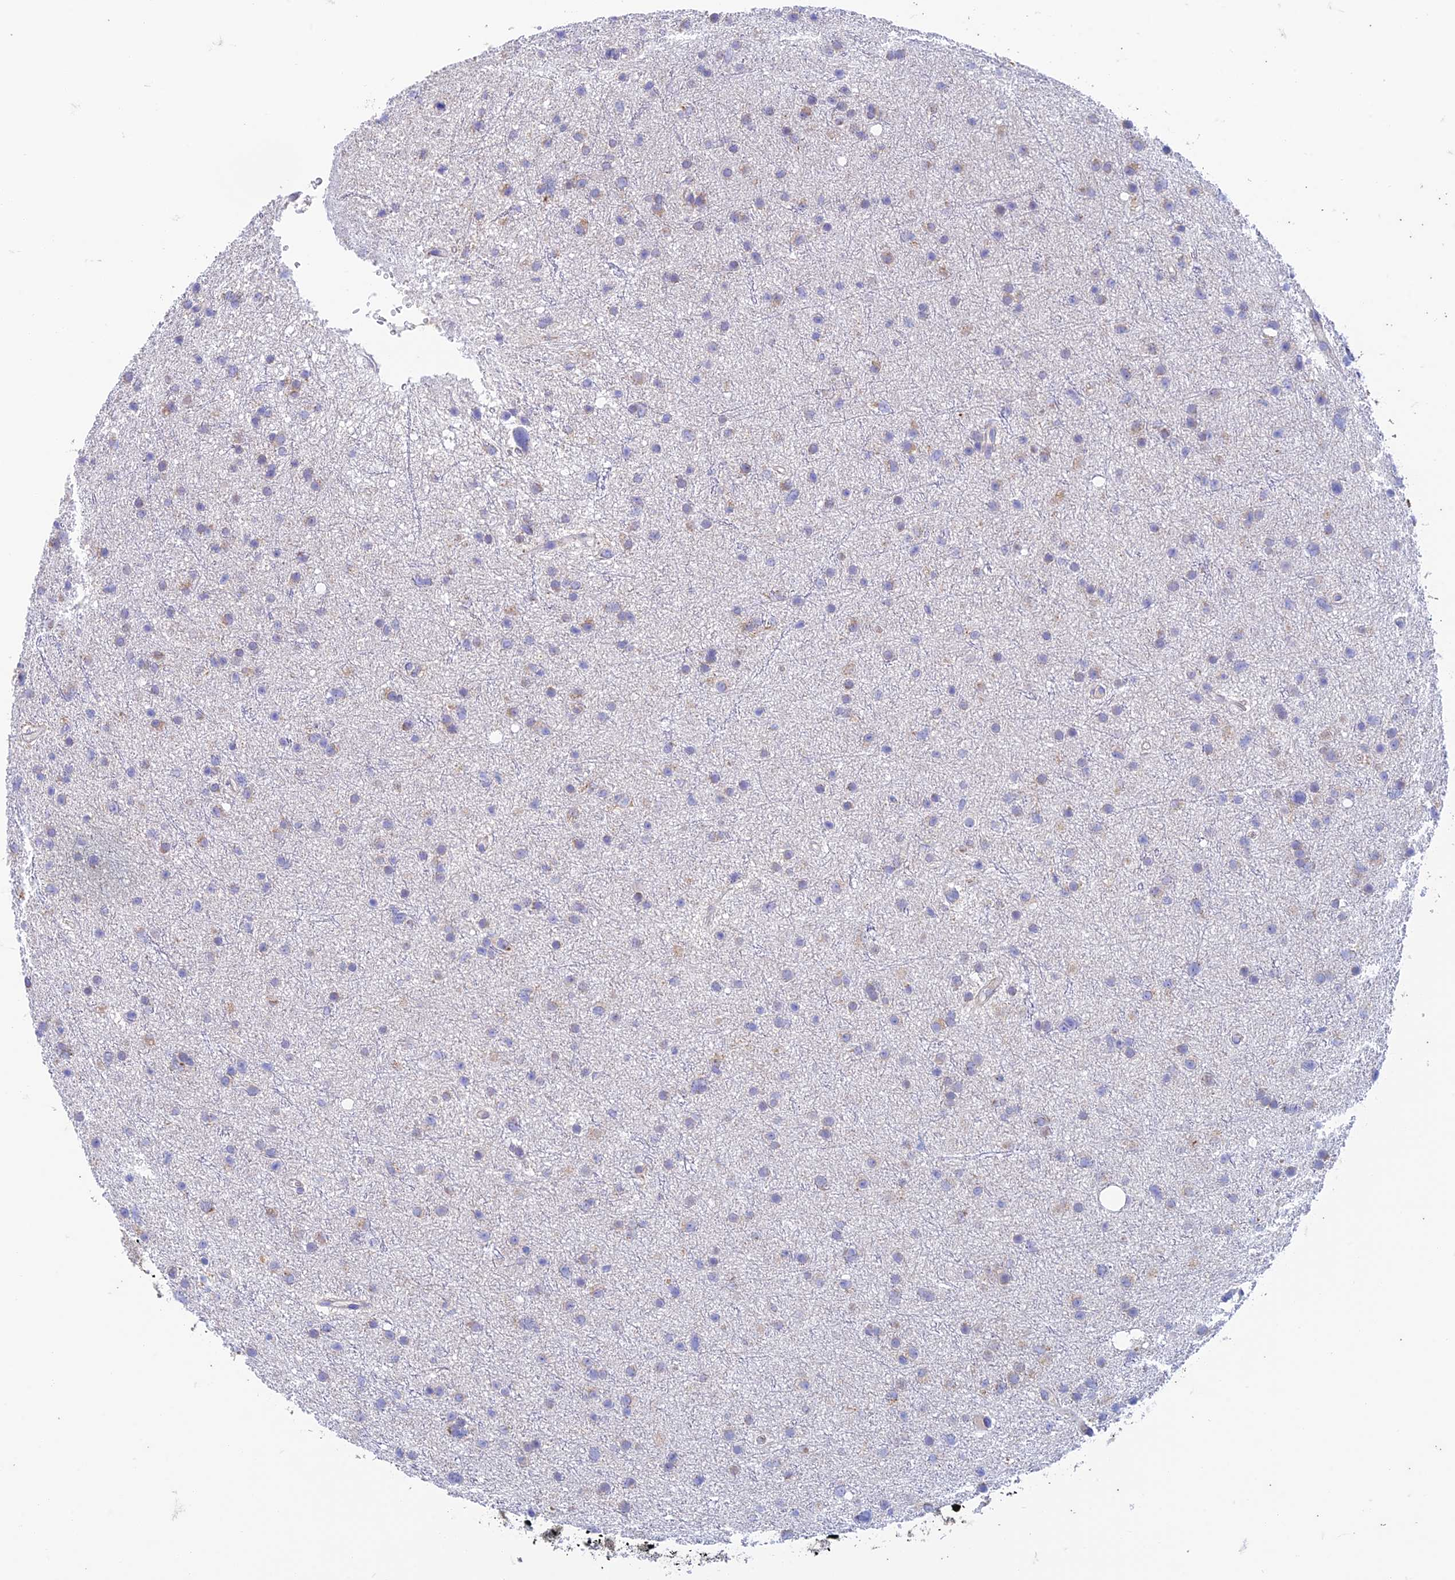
{"staining": {"intensity": "weak", "quantity": "<25%", "location": "cytoplasmic/membranous"}, "tissue": "glioma", "cell_type": "Tumor cells", "image_type": "cancer", "snomed": [{"axis": "morphology", "description": "Glioma, malignant, Low grade"}, {"axis": "topography", "description": "Cerebral cortex"}], "caption": "The immunohistochemistry (IHC) photomicrograph has no significant positivity in tumor cells of glioma tissue.", "gene": "ZNF181", "patient": {"sex": "female", "age": 39}}